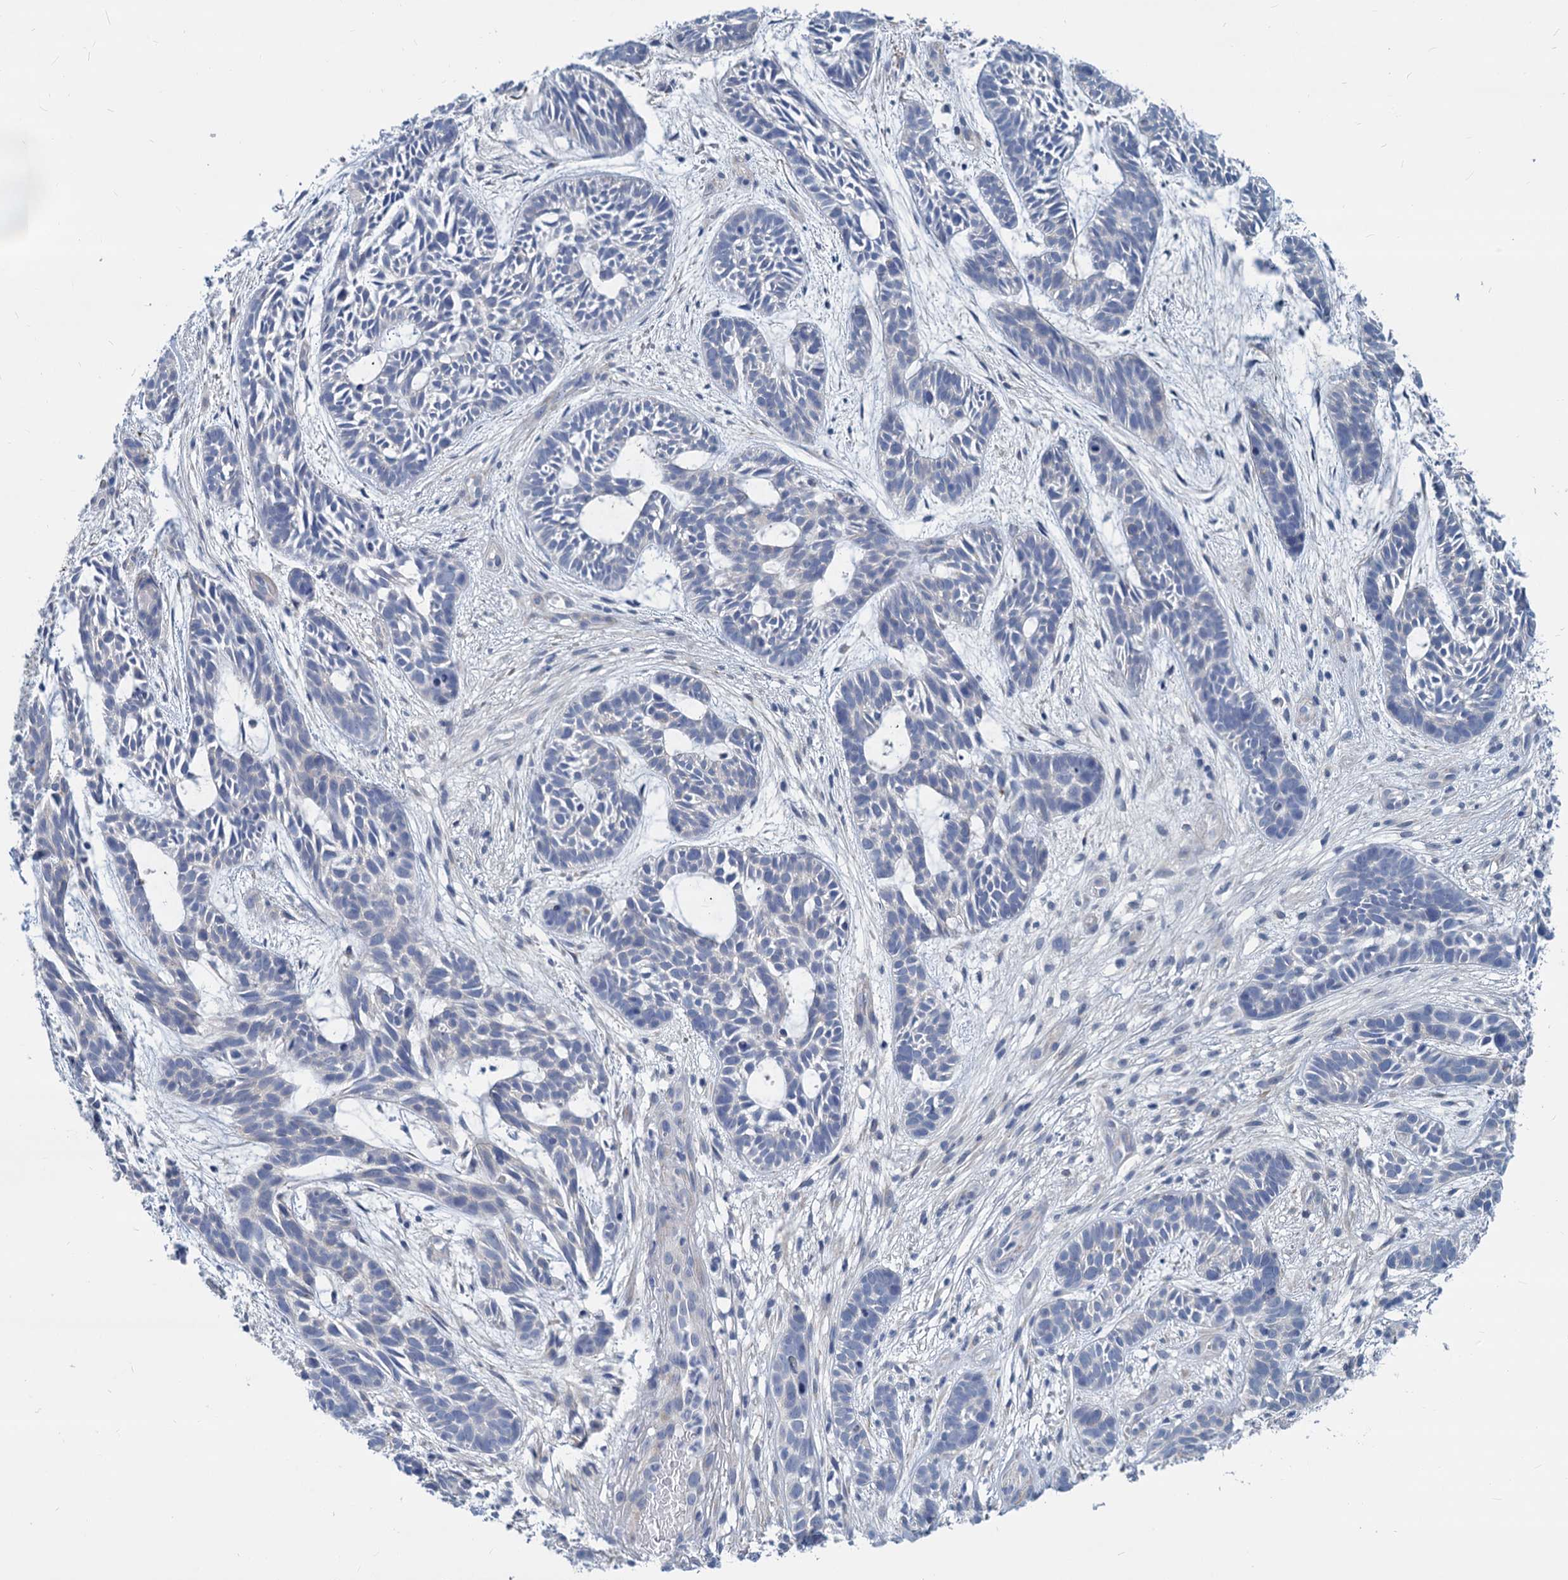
{"staining": {"intensity": "negative", "quantity": "none", "location": "none"}, "tissue": "skin cancer", "cell_type": "Tumor cells", "image_type": "cancer", "snomed": [{"axis": "morphology", "description": "Basal cell carcinoma"}, {"axis": "topography", "description": "Skin"}], "caption": "An image of skin cancer (basal cell carcinoma) stained for a protein demonstrates no brown staining in tumor cells.", "gene": "GSTM3", "patient": {"sex": "male", "age": 89}}